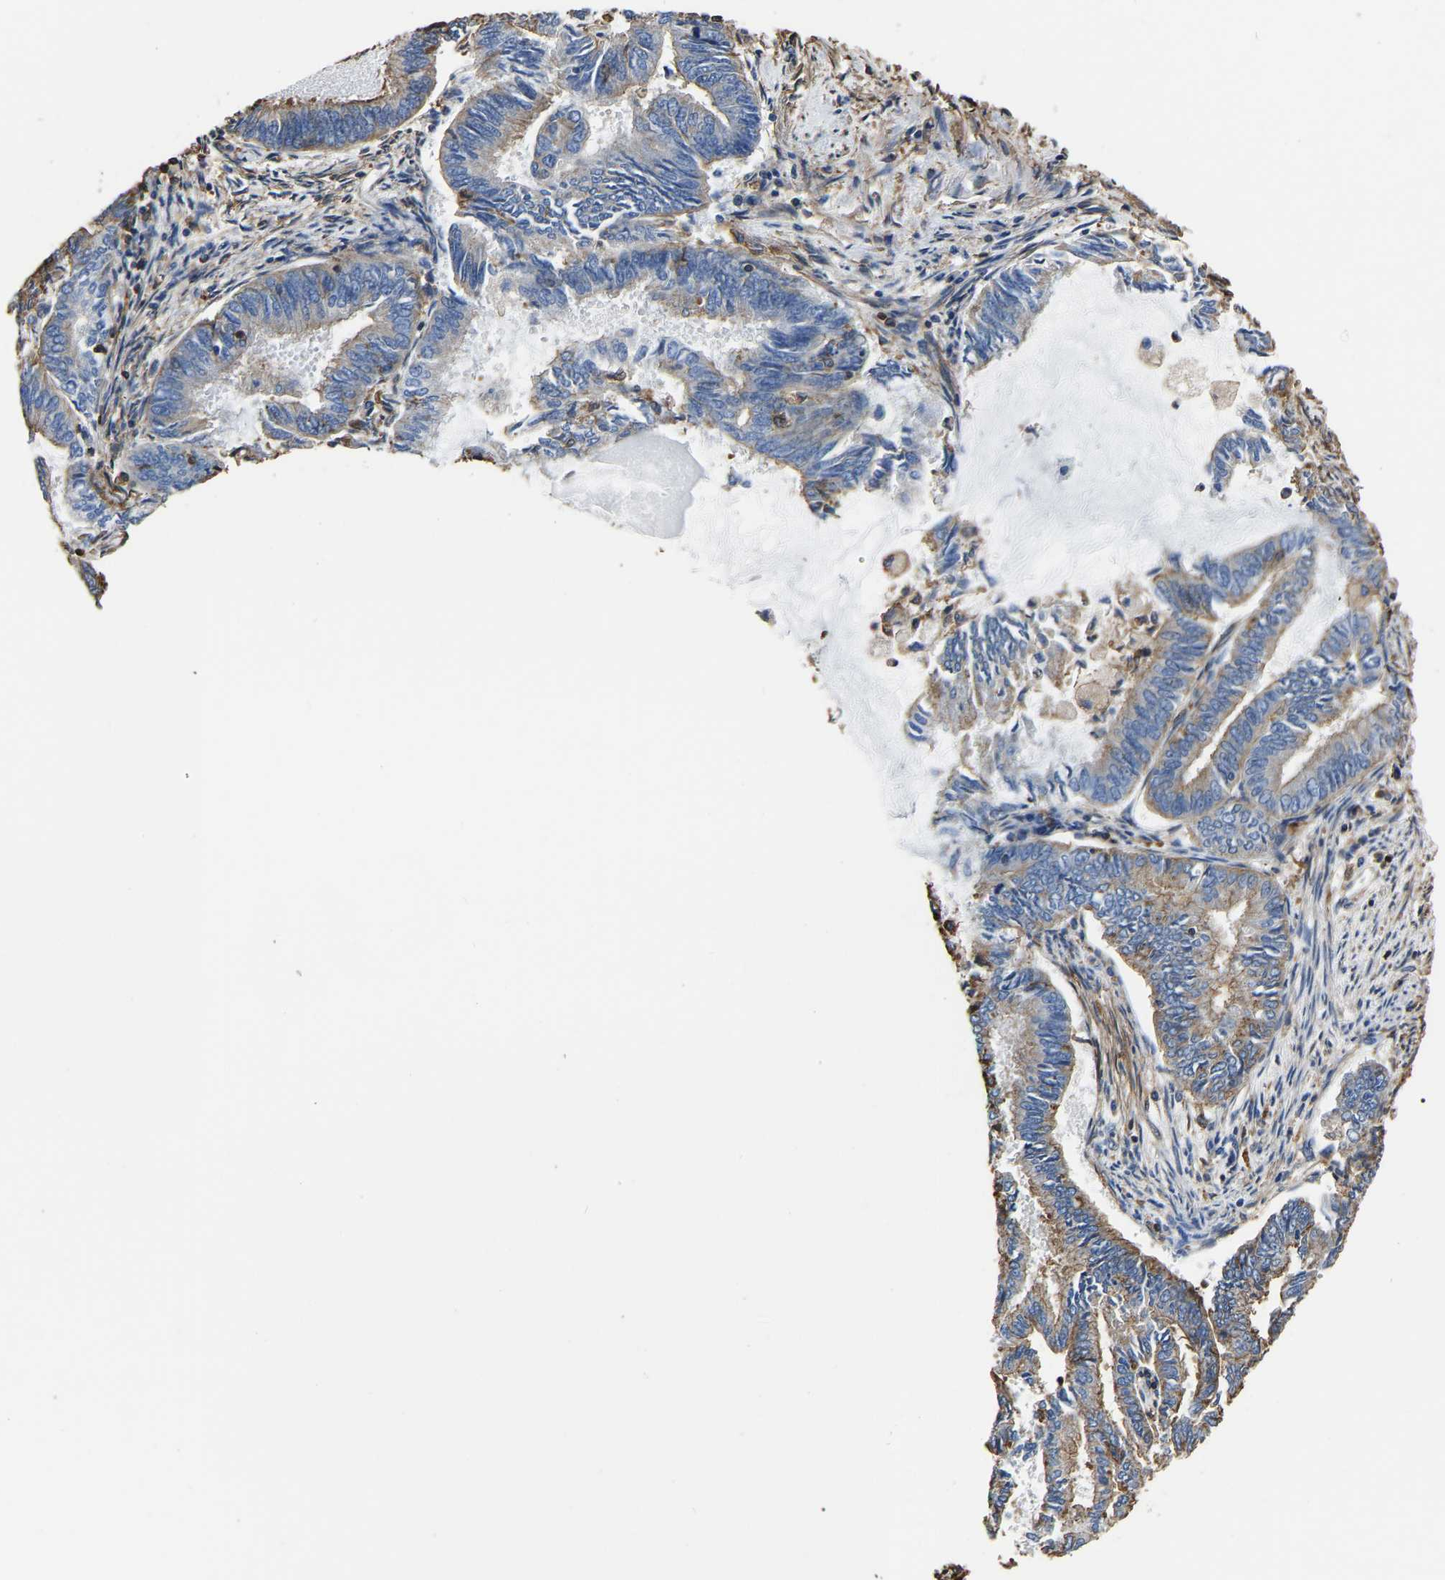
{"staining": {"intensity": "moderate", "quantity": "25%-75%", "location": "cytoplasmic/membranous"}, "tissue": "endometrial cancer", "cell_type": "Tumor cells", "image_type": "cancer", "snomed": [{"axis": "morphology", "description": "Adenocarcinoma, NOS"}, {"axis": "topography", "description": "Endometrium"}], "caption": "Tumor cells exhibit medium levels of moderate cytoplasmic/membranous positivity in about 25%-75% of cells in adenocarcinoma (endometrial).", "gene": "ARMT1", "patient": {"sex": "female", "age": 86}}